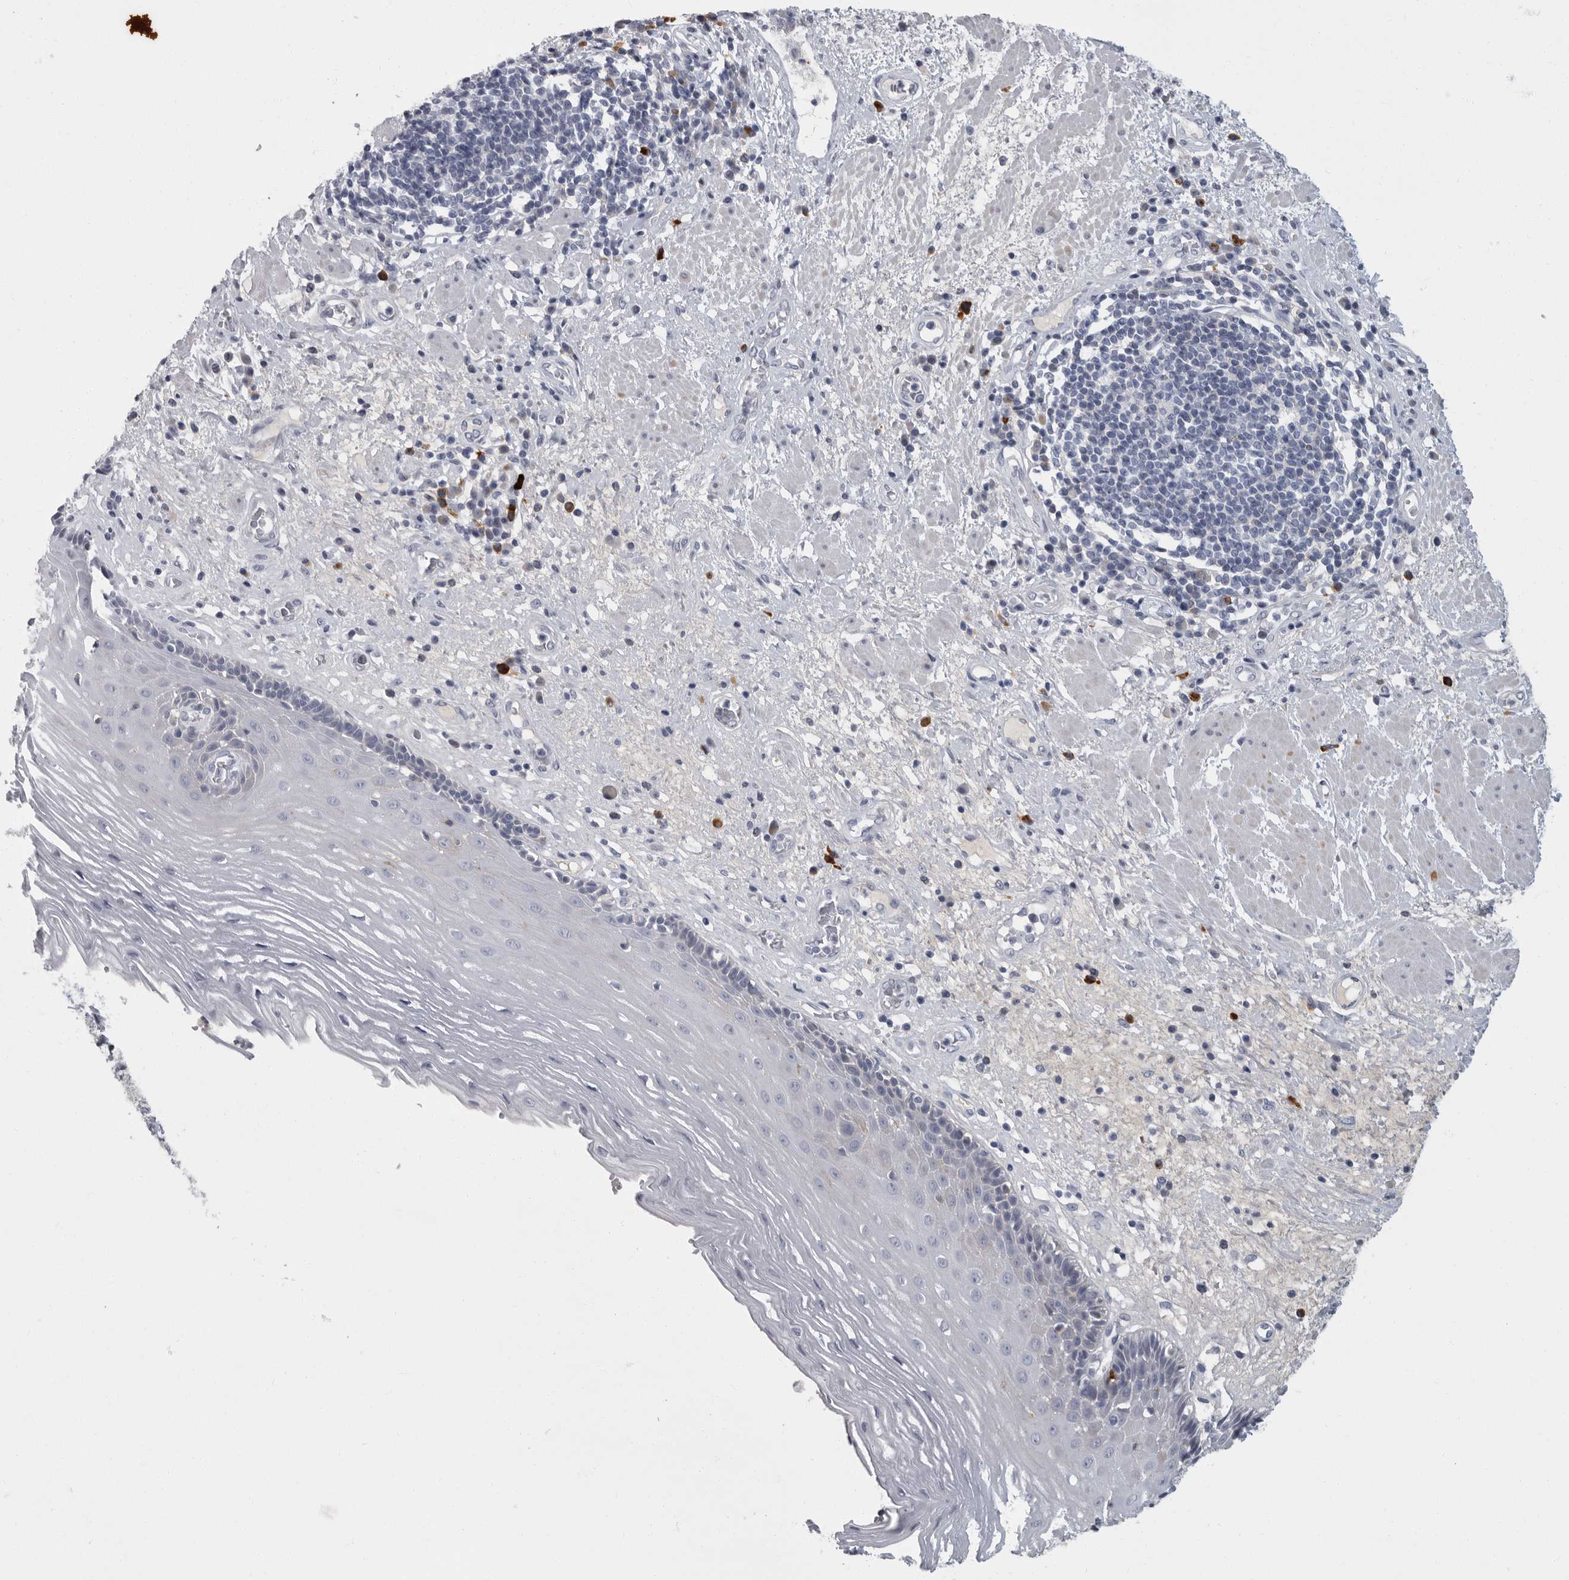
{"staining": {"intensity": "negative", "quantity": "none", "location": "none"}, "tissue": "esophagus", "cell_type": "Squamous epithelial cells", "image_type": "normal", "snomed": [{"axis": "morphology", "description": "Normal tissue, NOS"}, {"axis": "morphology", "description": "Adenocarcinoma, NOS"}, {"axis": "topography", "description": "Esophagus"}], "caption": "This is an immunohistochemistry (IHC) micrograph of normal esophagus. There is no staining in squamous epithelial cells.", "gene": "SLC25A39", "patient": {"sex": "male", "age": 62}}